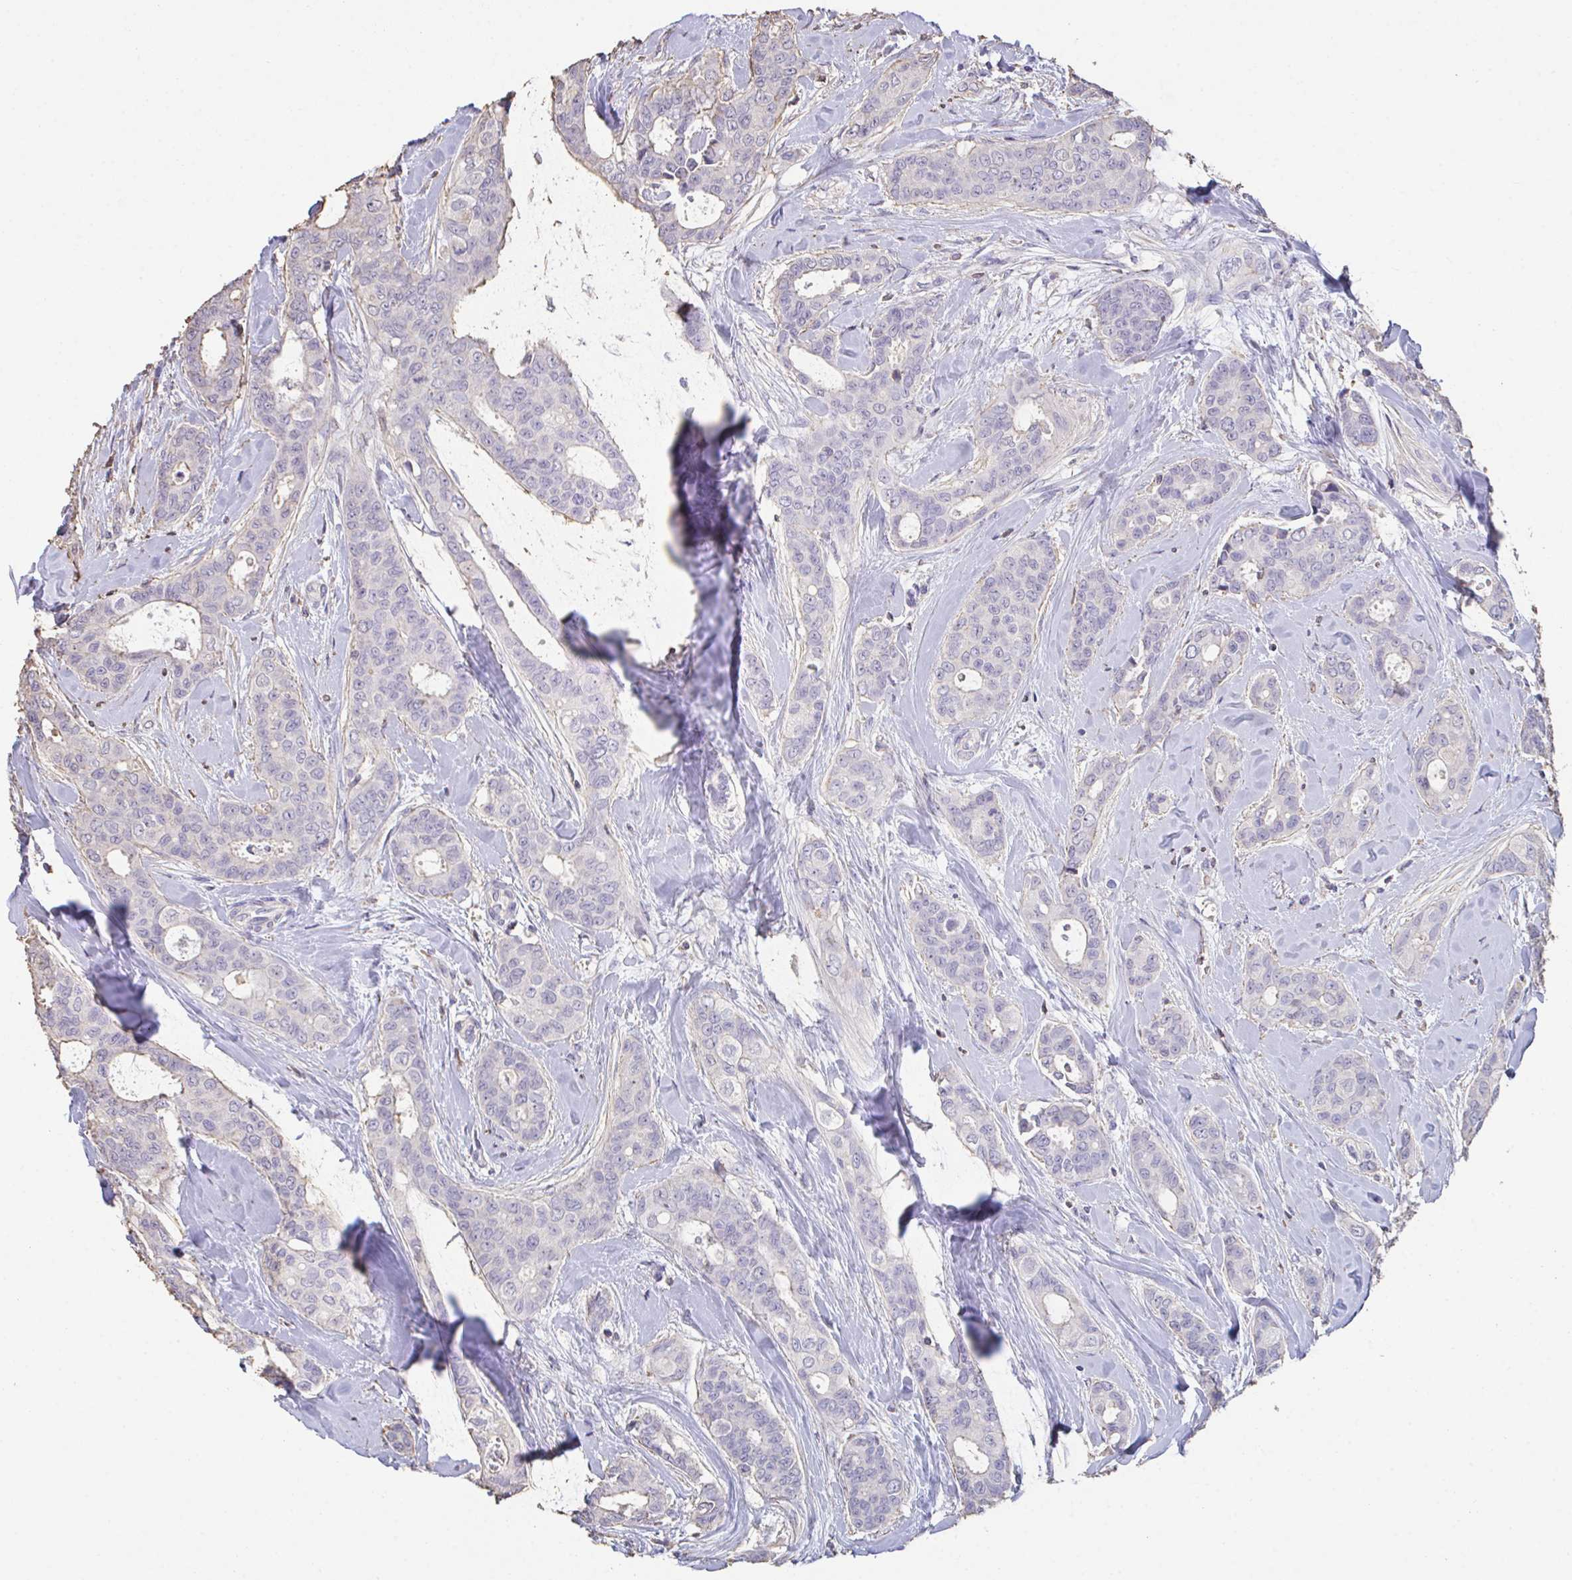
{"staining": {"intensity": "negative", "quantity": "none", "location": "none"}, "tissue": "breast cancer", "cell_type": "Tumor cells", "image_type": "cancer", "snomed": [{"axis": "morphology", "description": "Duct carcinoma"}, {"axis": "topography", "description": "Breast"}], "caption": "Immunohistochemistry (IHC) photomicrograph of neoplastic tissue: intraductal carcinoma (breast) stained with DAB shows no significant protein expression in tumor cells. (Immunohistochemistry (IHC), brightfield microscopy, high magnification).", "gene": "IL23R", "patient": {"sex": "female", "age": 45}}